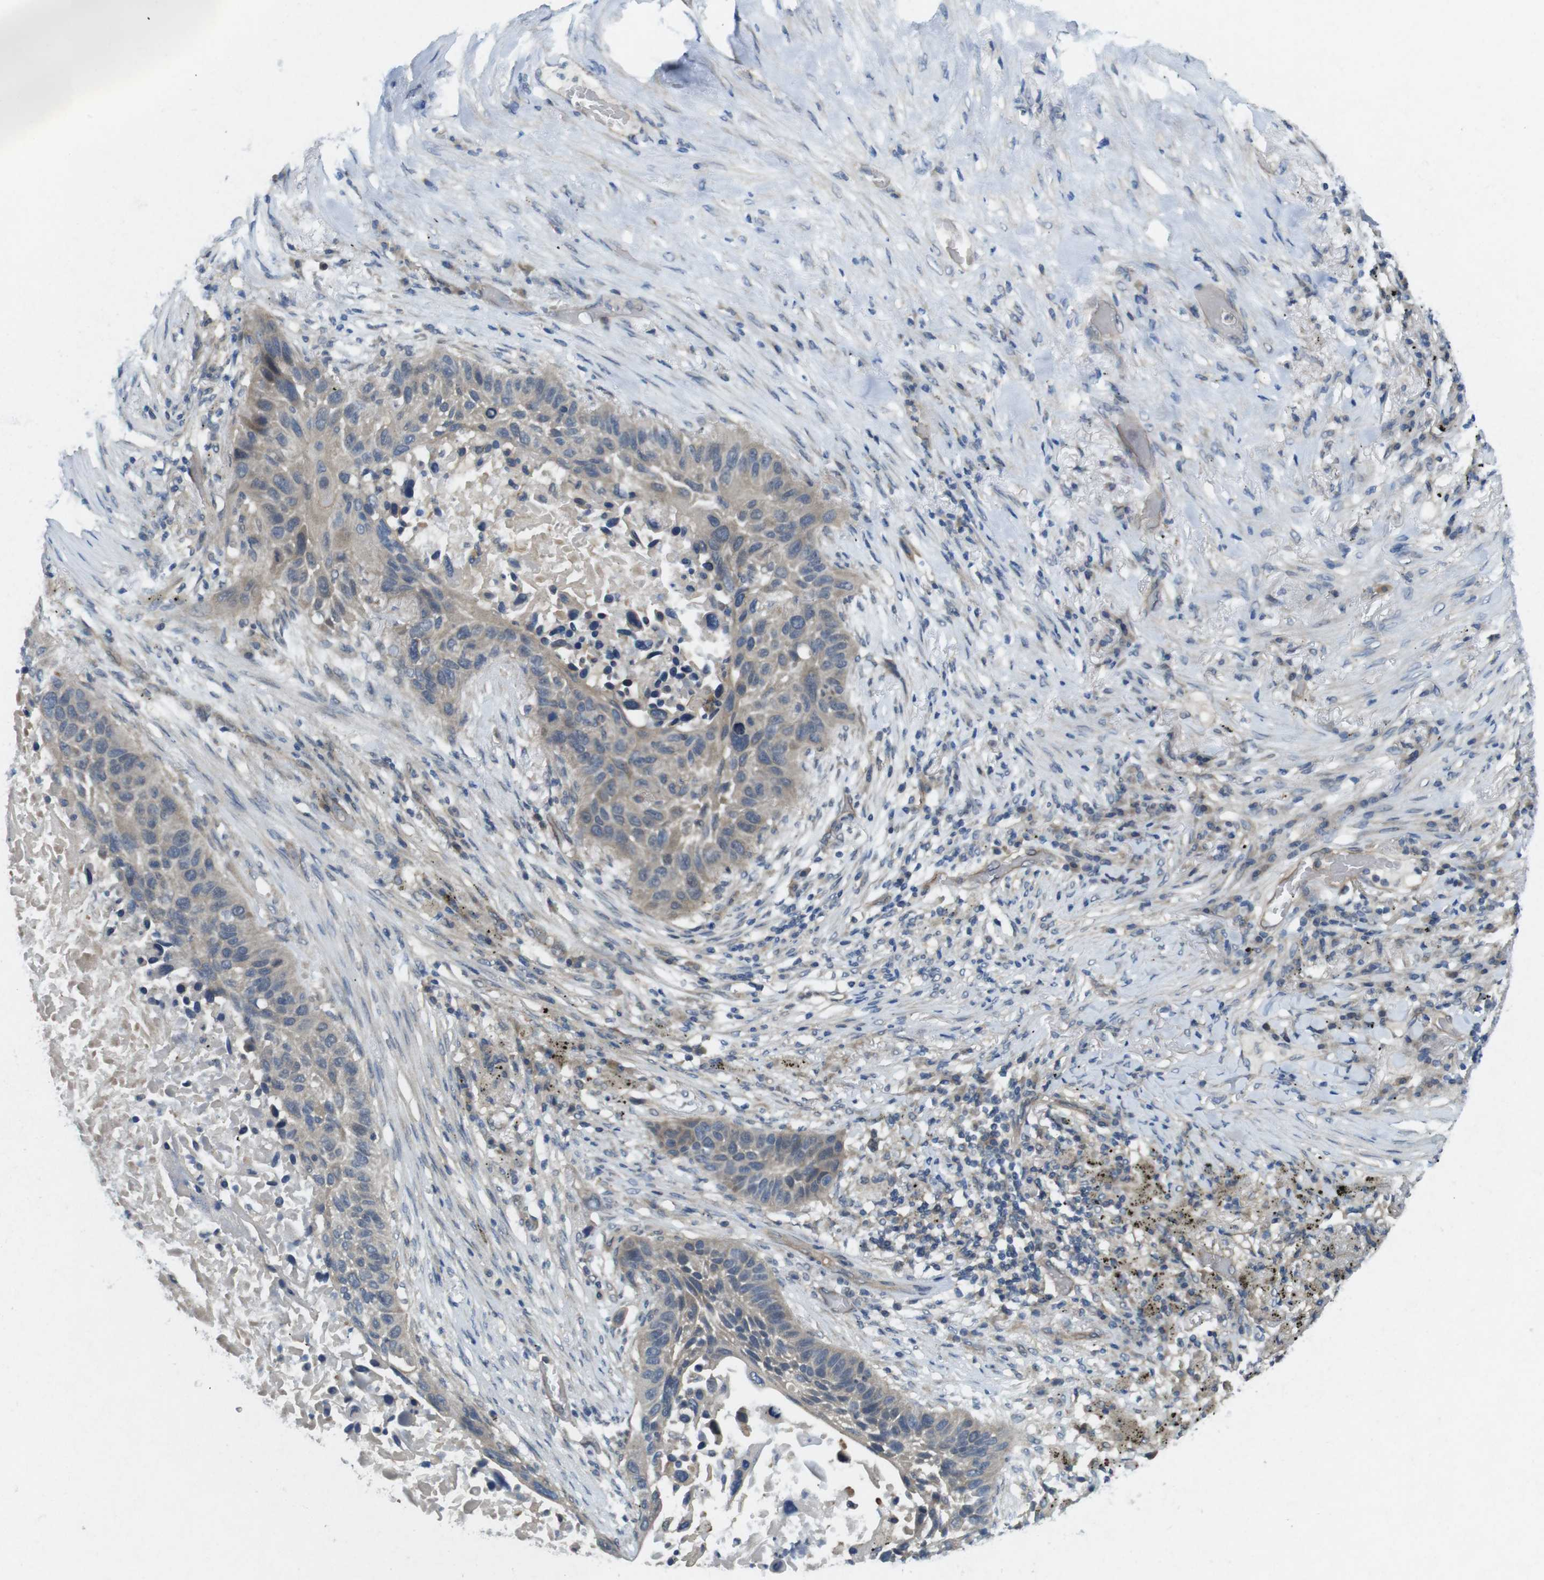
{"staining": {"intensity": "negative", "quantity": "none", "location": "none"}, "tissue": "lung cancer", "cell_type": "Tumor cells", "image_type": "cancer", "snomed": [{"axis": "morphology", "description": "Squamous cell carcinoma, NOS"}, {"axis": "topography", "description": "Lung"}], "caption": "Immunohistochemistry (IHC) histopathology image of human lung cancer (squamous cell carcinoma) stained for a protein (brown), which reveals no positivity in tumor cells.", "gene": "SUGT1", "patient": {"sex": "male", "age": 57}}